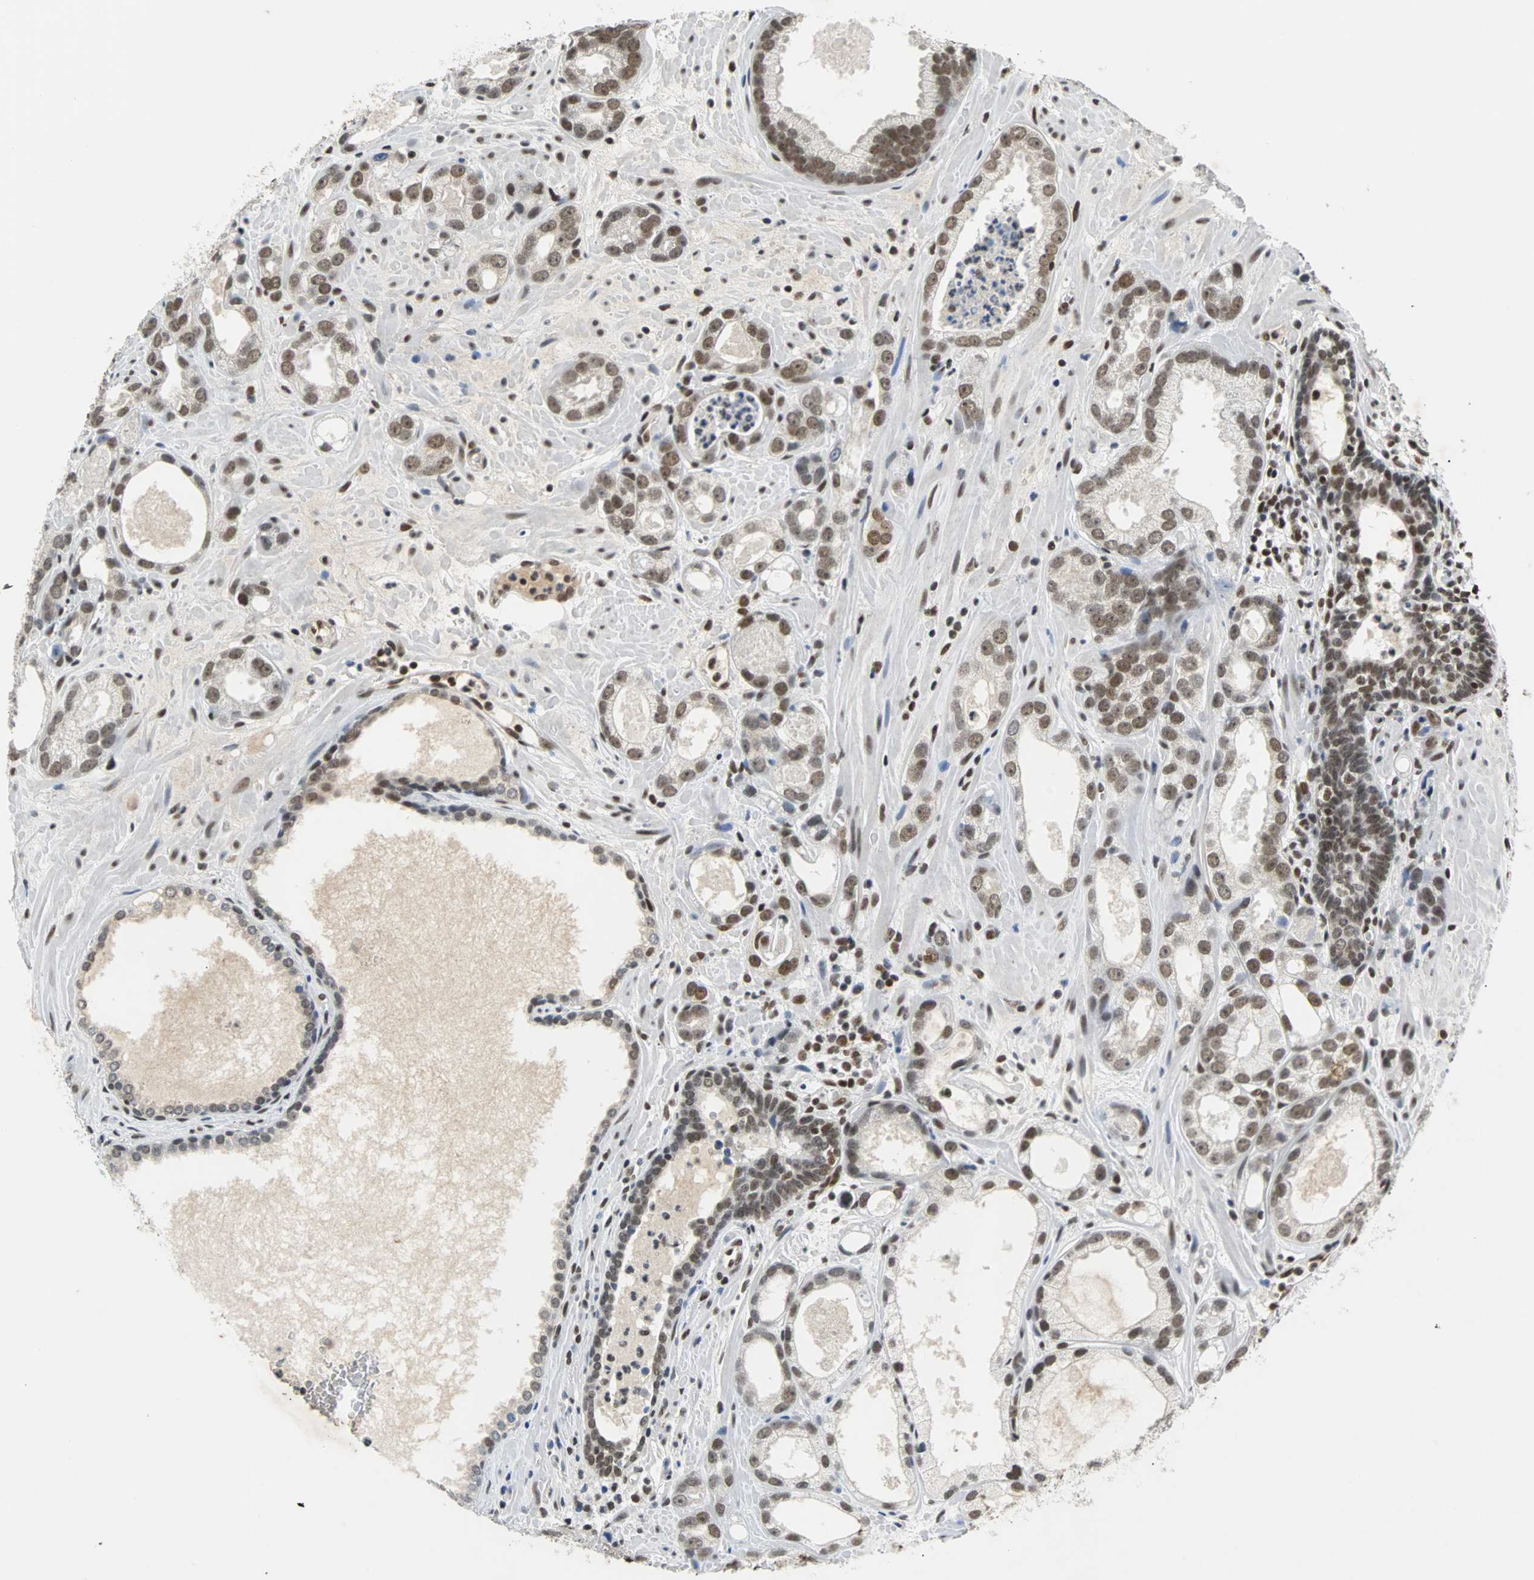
{"staining": {"intensity": "moderate", "quantity": ">75%", "location": "nuclear"}, "tissue": "prostate cancer", "cell_type": "Tumor cells", "image_type": "cancer", "snomed": [{"axis": "morphology", "description": "Adenocarcinoma, Low grade"}, {"axis": "topography", "description": "Prostate"}], "caption": "High-magnification brightfield microscopy of prostate low-grade adenocarcinoma stained with DAB (3,3'-diaminobenzidine) (brown) and counterstained with hematoxylin (blue). tumor cells exhibit moderate nuclear staining is identified in approximately>75% of cells. The protein of interest is shown in brown color, while the nuclei are stained blue.", "gene": "GATAD2A", "patient": {"sex": "male", "age": 57}}